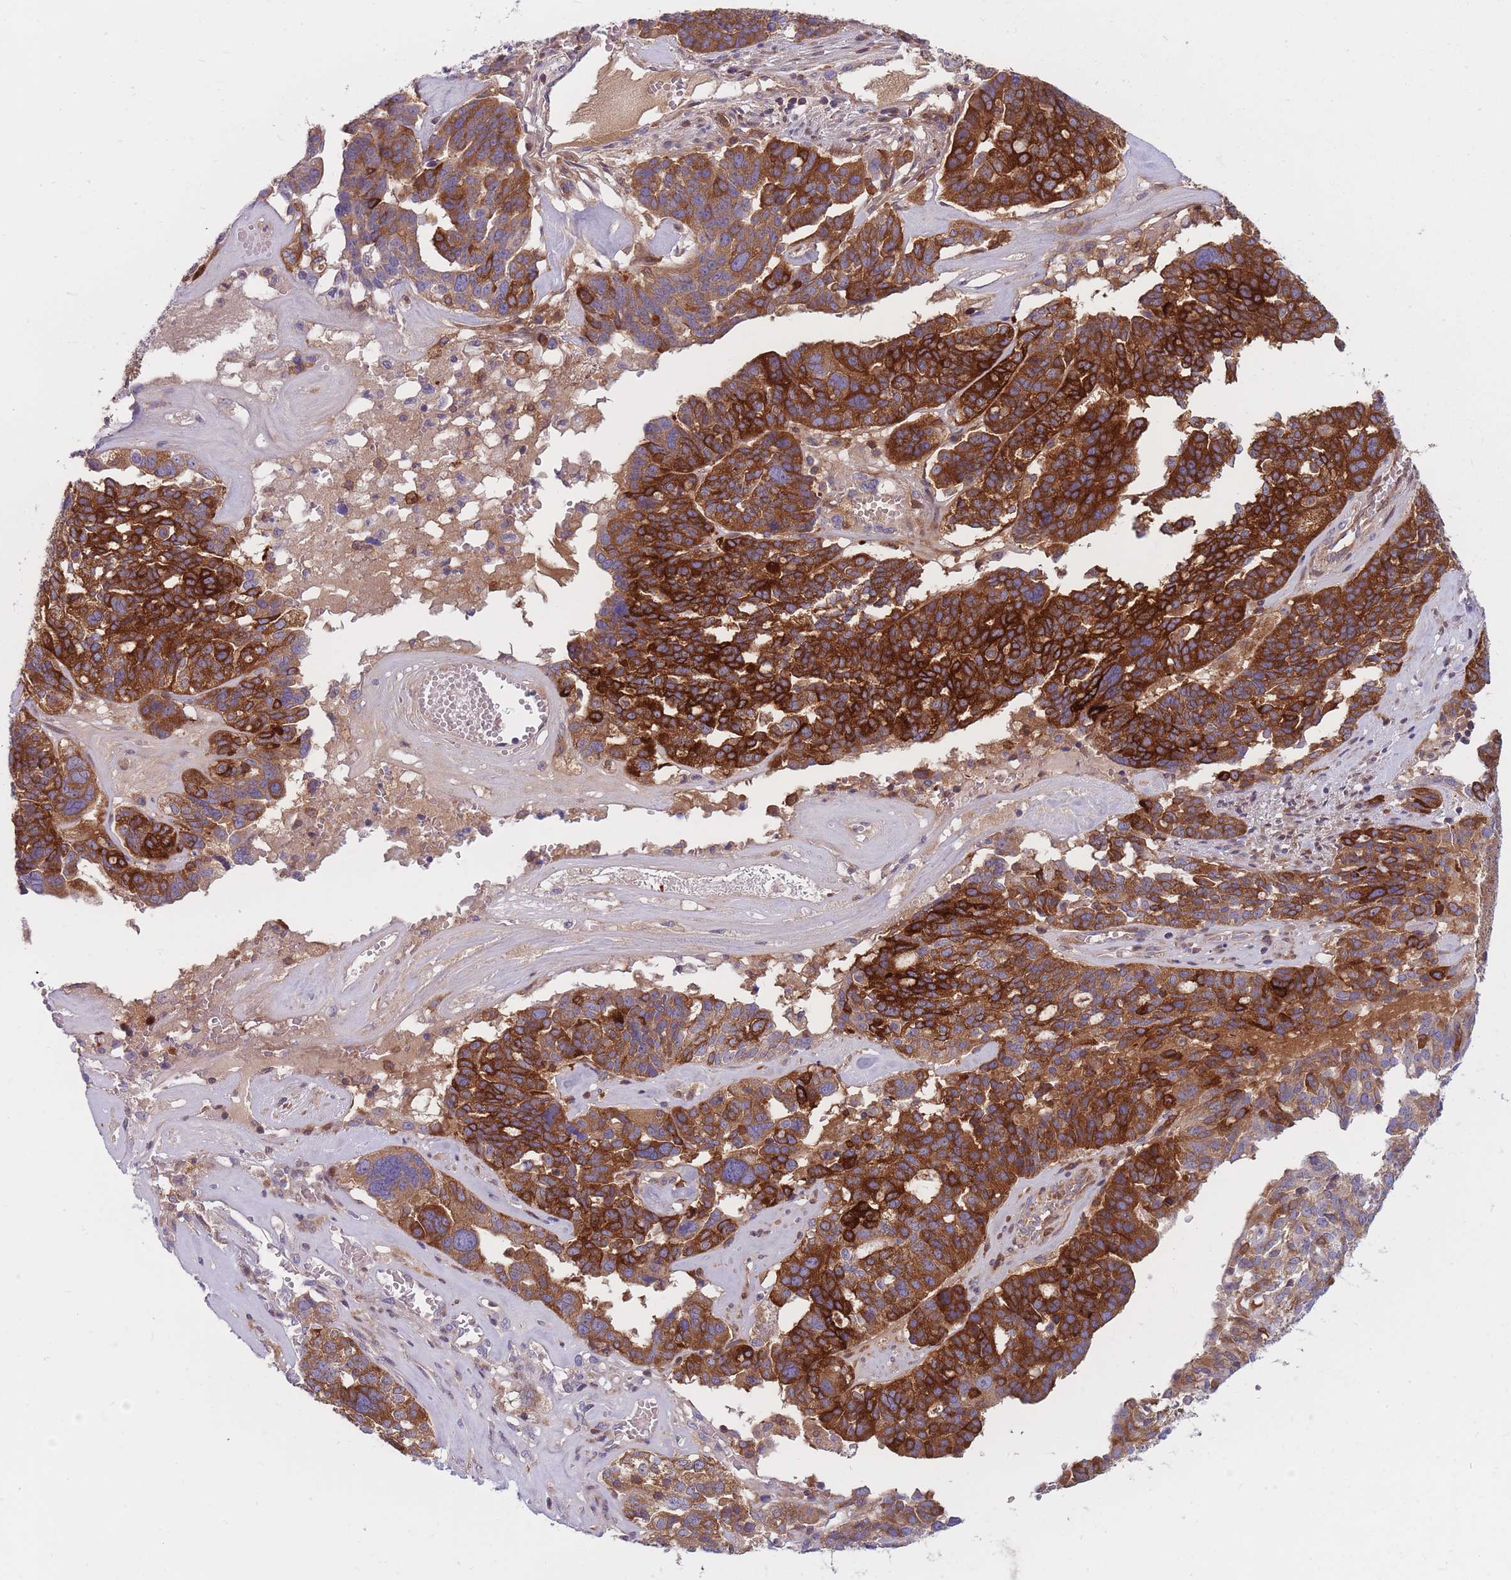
{"staining": {"intensity": "strong", "quantity": "25%-75%", "location": "cytoplasmic/membranous"}, "tissue": "ovarian cancer", "cell_type": "Tumor cells", "image_type": "cancer", "snomed": [{"axis": "morphology", "description": "Cystadenocarcinoma, serous, NOS"}, {"axis": "topography", "description": "Ovary"}], "caption": "Brown immunohistochemical staining in human serous cystadenocarcinoma (ovarian) shows strong cytoplasmic/membranous positivity in approximately 25%-75% of tumor cells.", "gene": "PDE4A", "patient": {"sex": "female", "age": 59}}